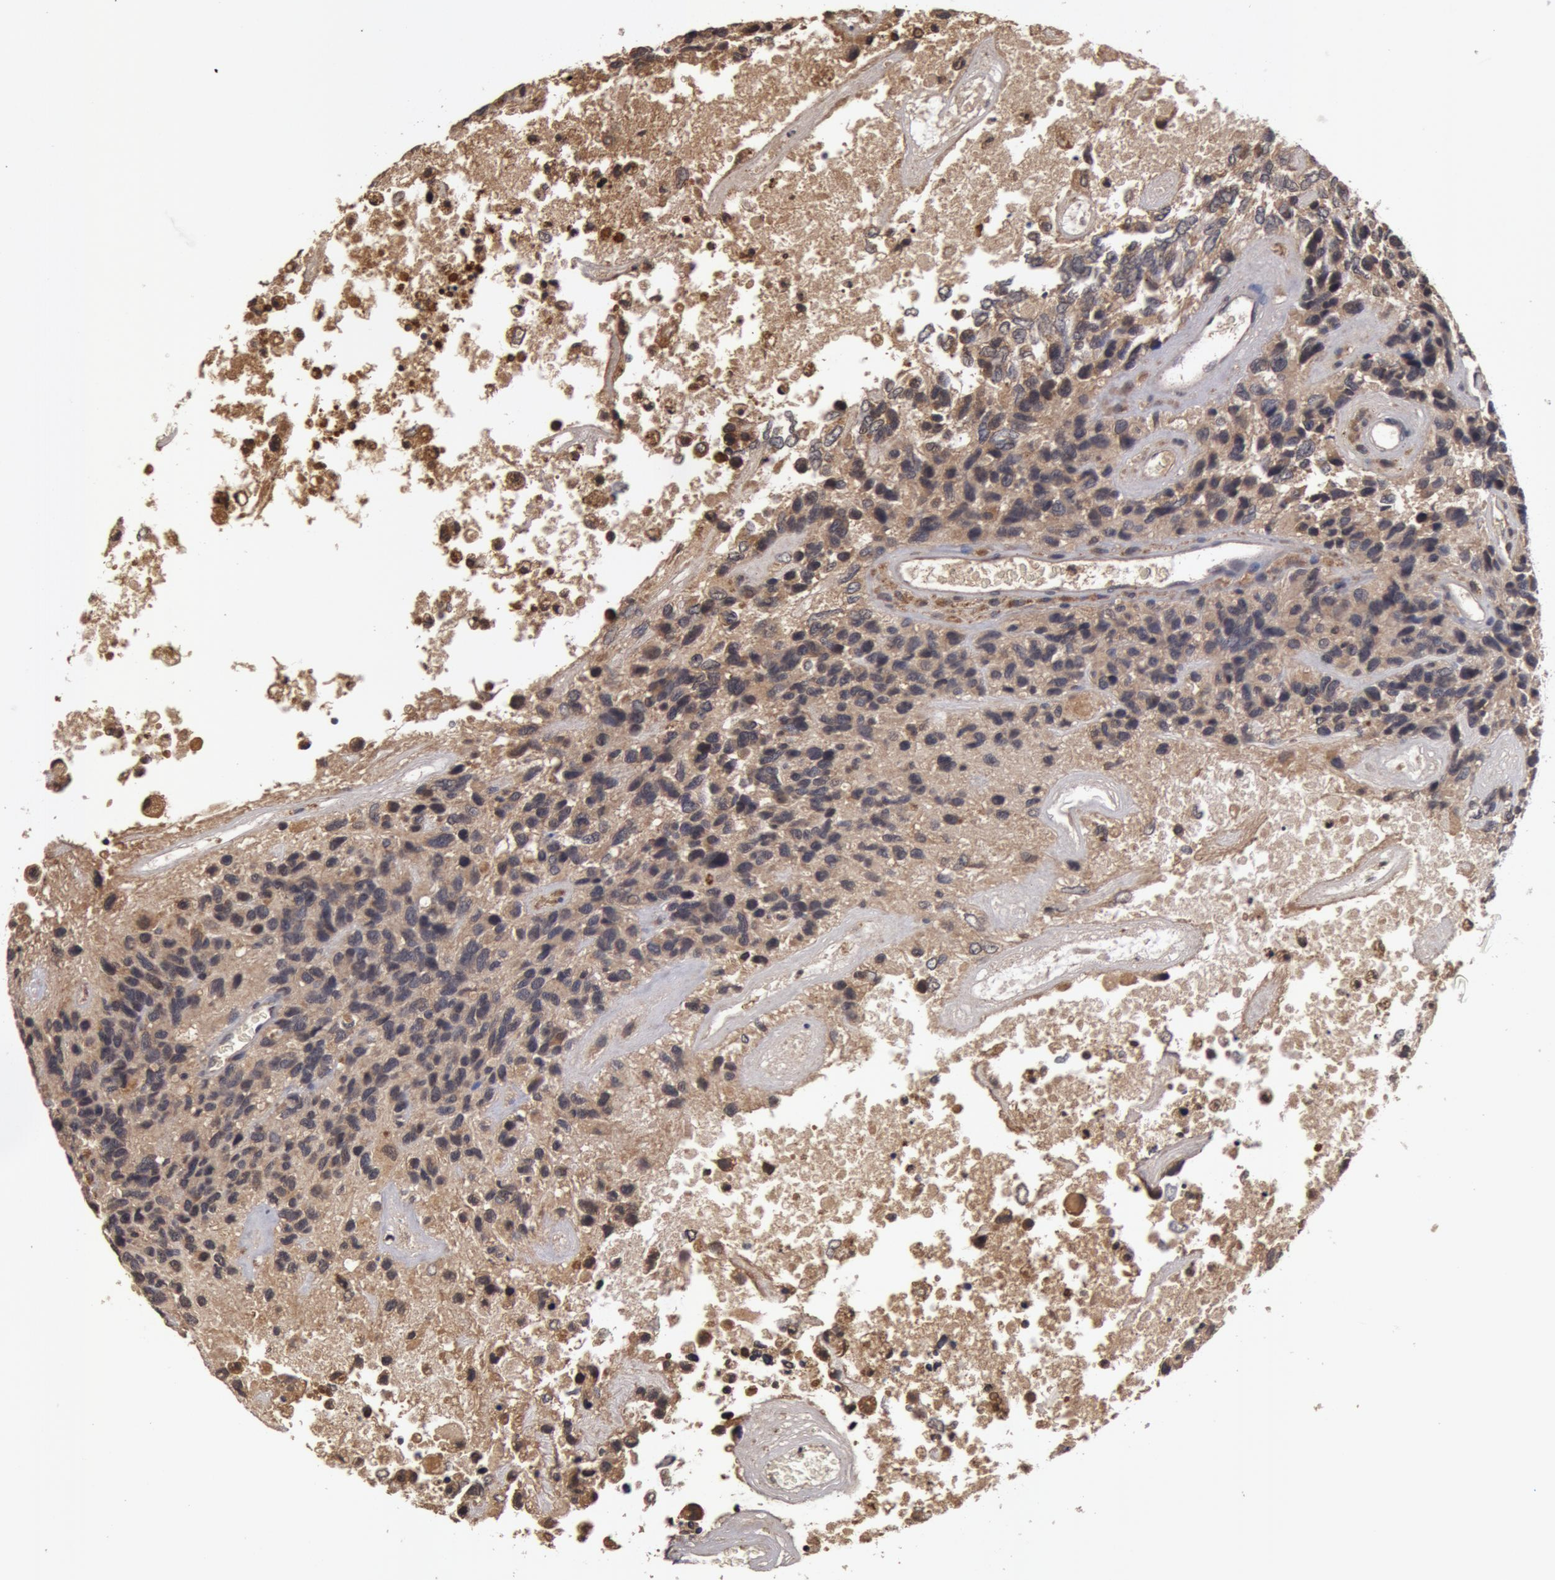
{"staining": {"intensity": "weak", "quantity": ">75%", "location": "cytoplasmic/membranous"}, "tissue": "glioma", "cell_type": "Tumor cells", "image_type": "cancer", "snomed": [{"axis": "morphology", "description": "Glioma, malignant, High grade"}, {"axis": "topography", "description": "Brain"}], "caption": "Malignant high-grade glioma stained for a protein demonstrates weak cytoplasmic/membranous positivity in tumor cells.", "gene": "BCHE", "patient": {"sex": "male", "age": 77}}